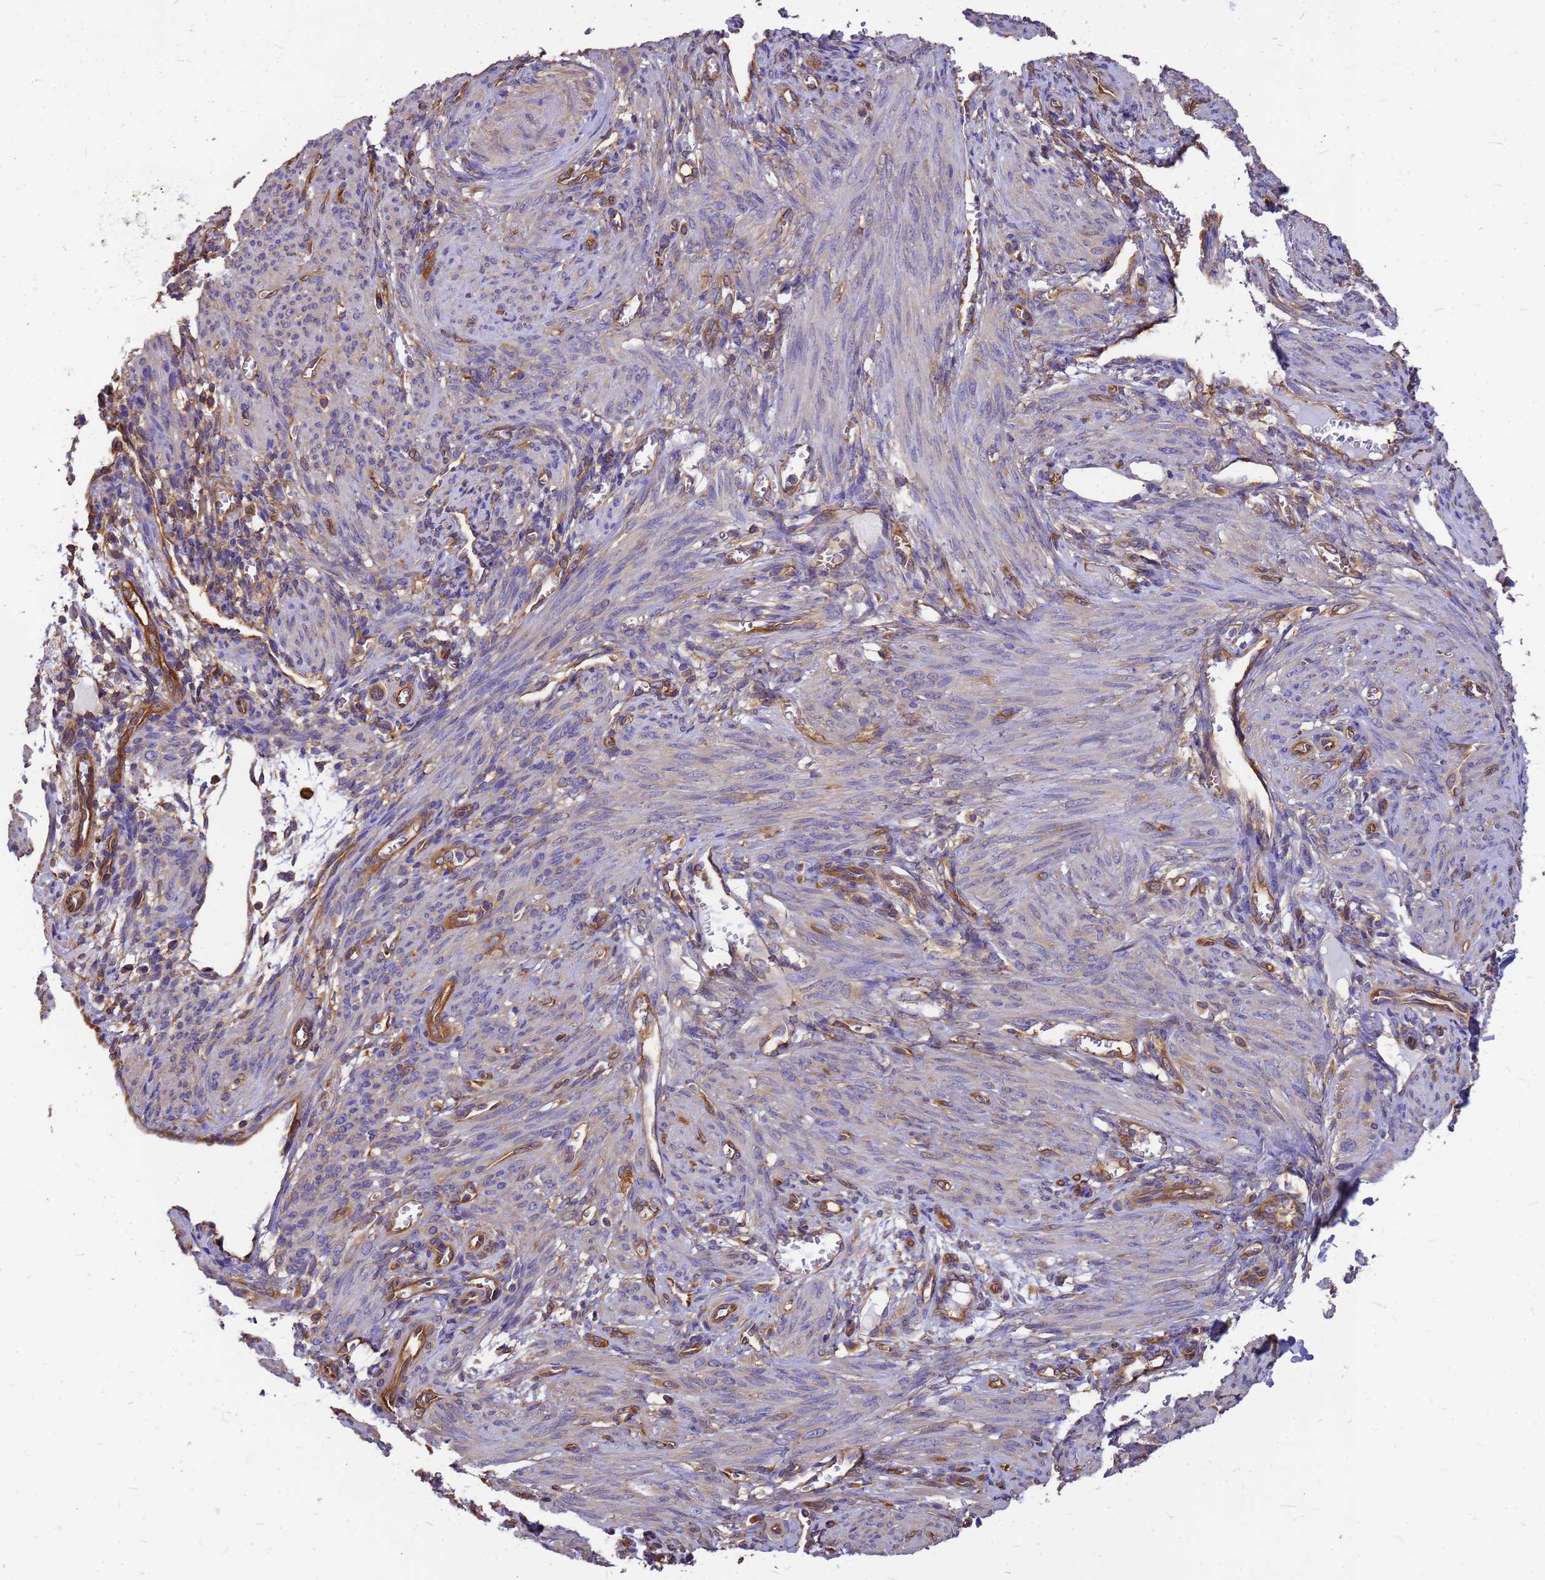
{"staining": {"intensity": "weak", "quantity": "<25%", "location": "cytoplasmic/membranous"}, "tissue": "smooth muscle", "cell_type": "Smooth muscle cells", "image_type": "normal", "snomed": [{"axis": "morphology", "description": "Normal tissue, NOS"}, {"axis": "topography", "description": "Smooth muscle"}], "caption": "A micrograph of smooth muscle stained for a protein displays no brown staining in smooth muscle cells.", "gene": "GID4", "patient": {"sex": "female", "age": 39}}